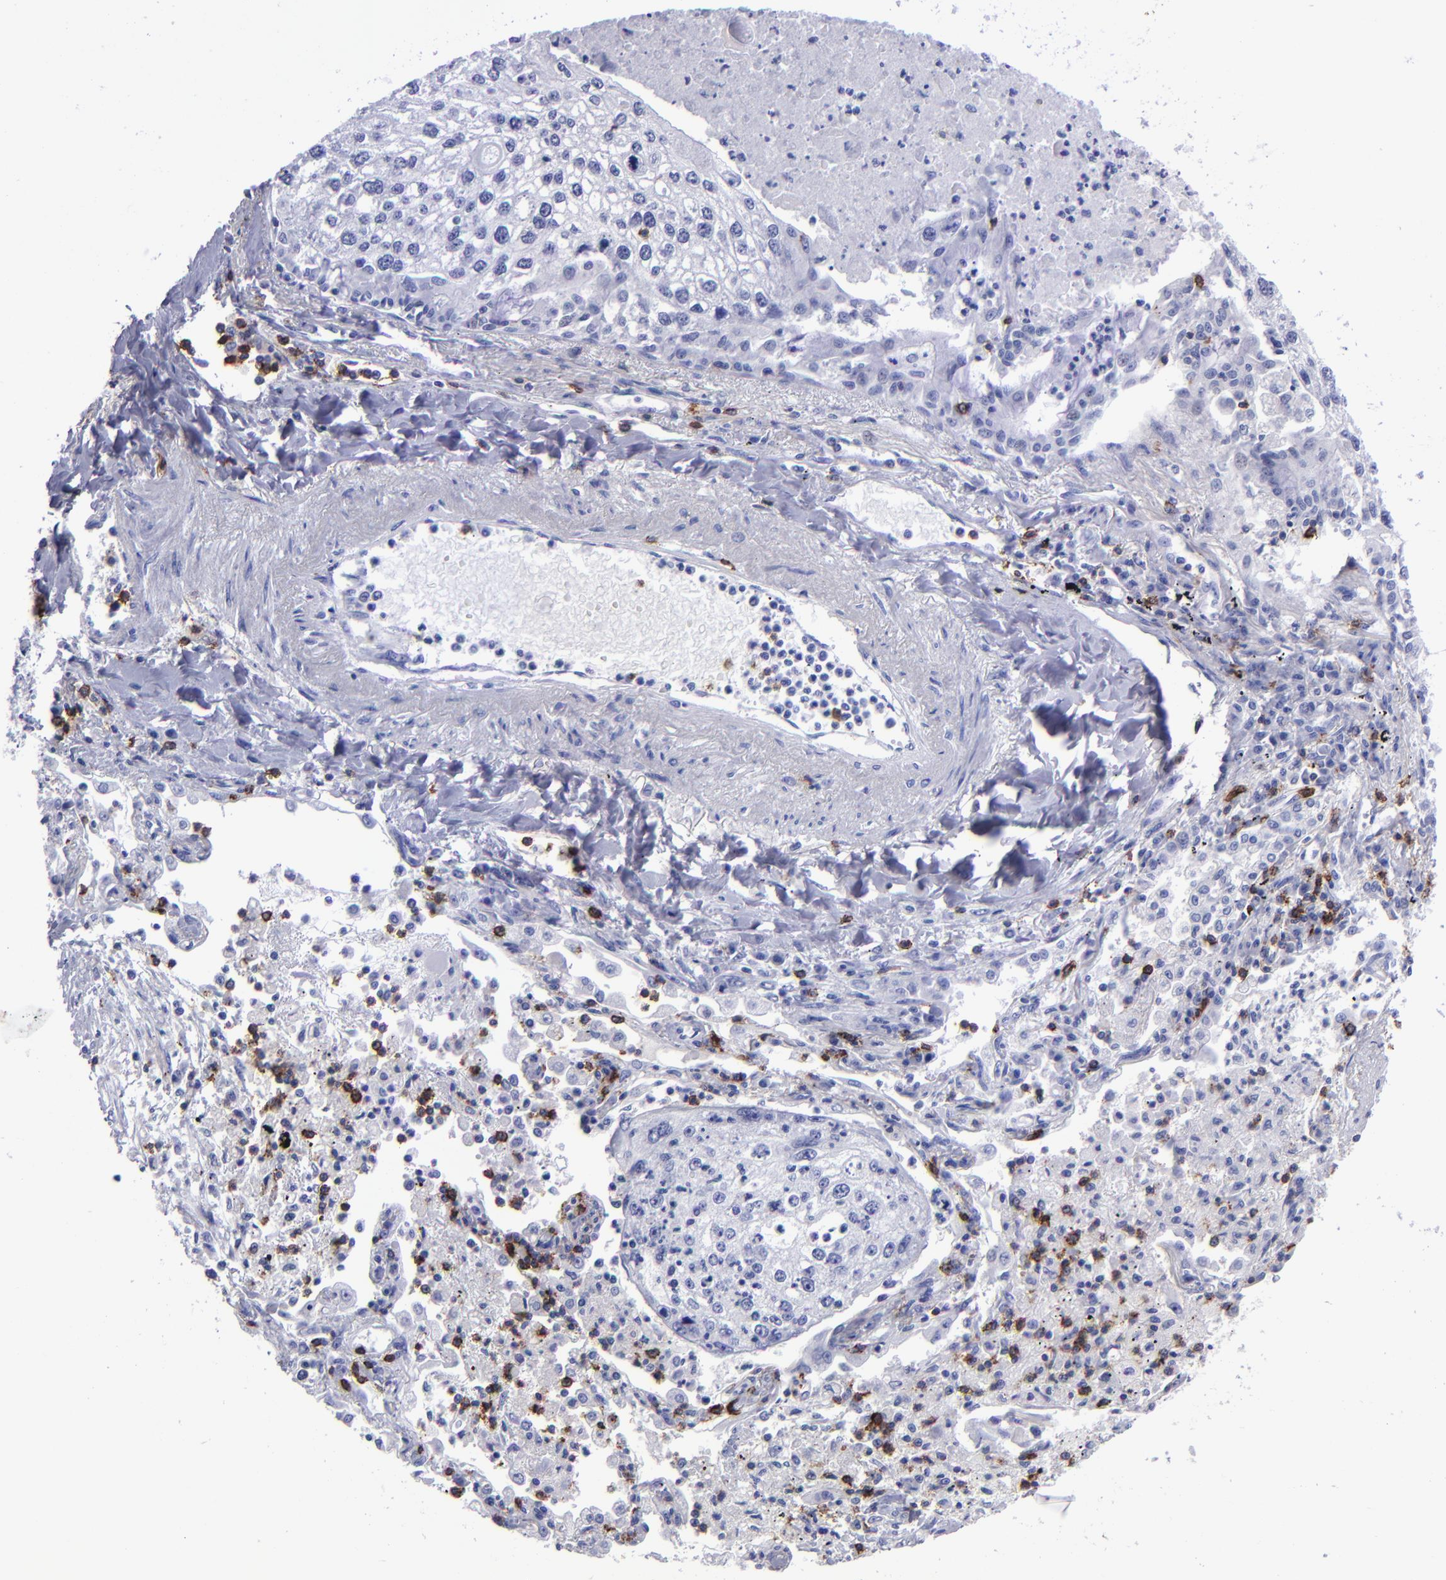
{"staining": {"intensity": "negative", "quantity": "none", "location": "none"}, "tissue": "lung cancer", "cell_type": "Tumor cells", "image_type": "cancer", "snomed": [{"axis": "morphology", "description": "Squamous cell carcinoma, NOS"}, {"axis": "topography", "description": "Lung"}], "caption": "The photomicrograph exhibits no significant staining in tumor cells of lung cancer.", "gene": "CD6", "patient": {"sex": "male", "age": 75}}